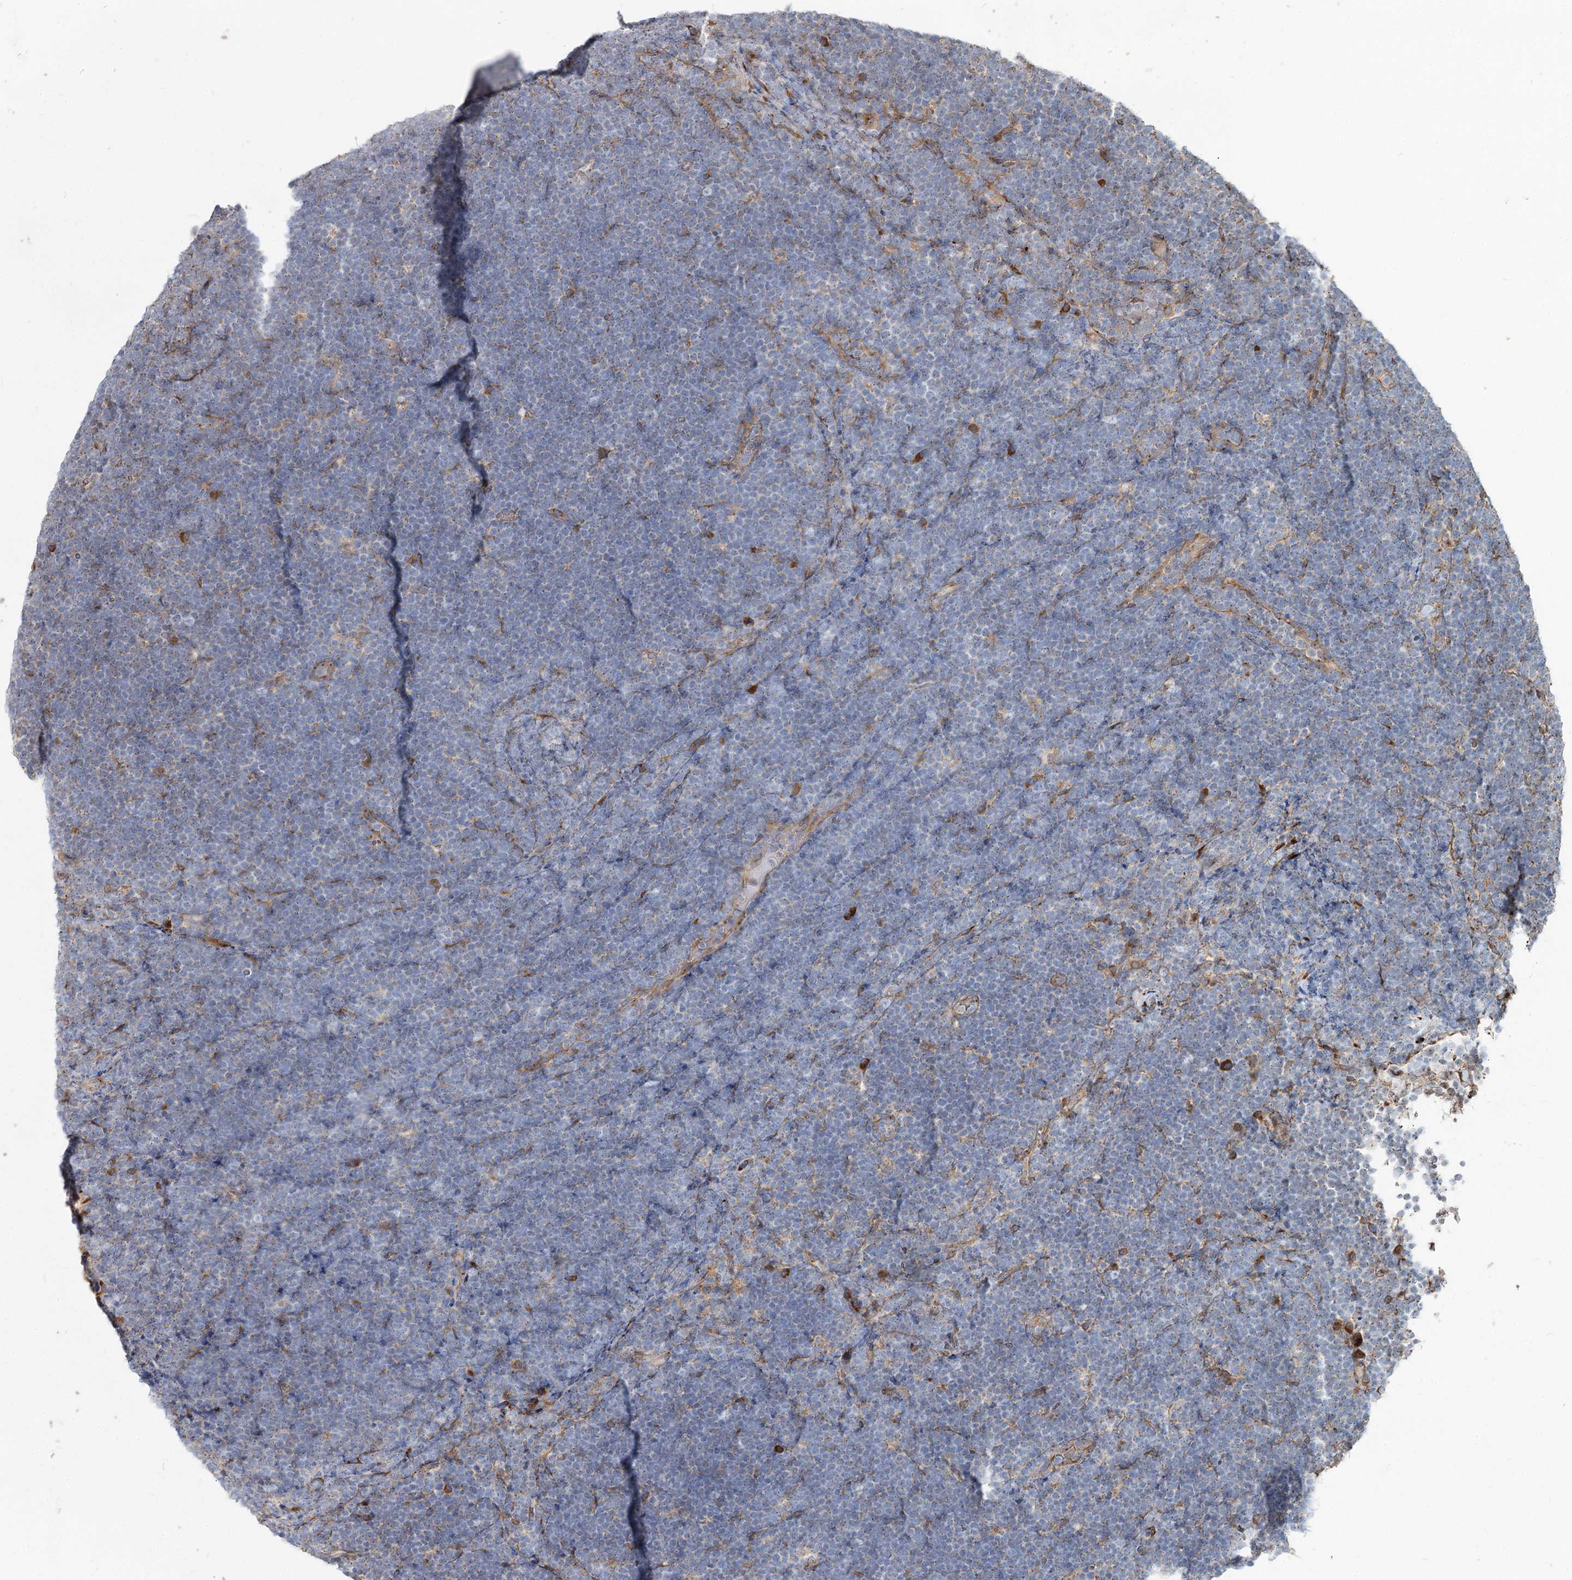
{"staining": {"intensity": "negative", "quantity": "none", "location": "none"}, "tissue": "lymphoma", "cell_type": "Tumor cells", "image_type": "cancer", "snomed": [{"axis": "morphology", "description": "Malignant lymphoma, non-Hodgkin's type, High grade"}, {"axis": "topography", "description": "Lymph node"}], "caption": "High magnification brightfield microscopy of malignant lymphoma, non-Hodgkin's type (high-grade) stained with DAB (3,3'-diaminobenzidine) (brown) and counterstained with hematoxylin (blue): tumor cells show no significant staining.", "gene": "SPART", "patient": {"sex": "male", "age": 13}}